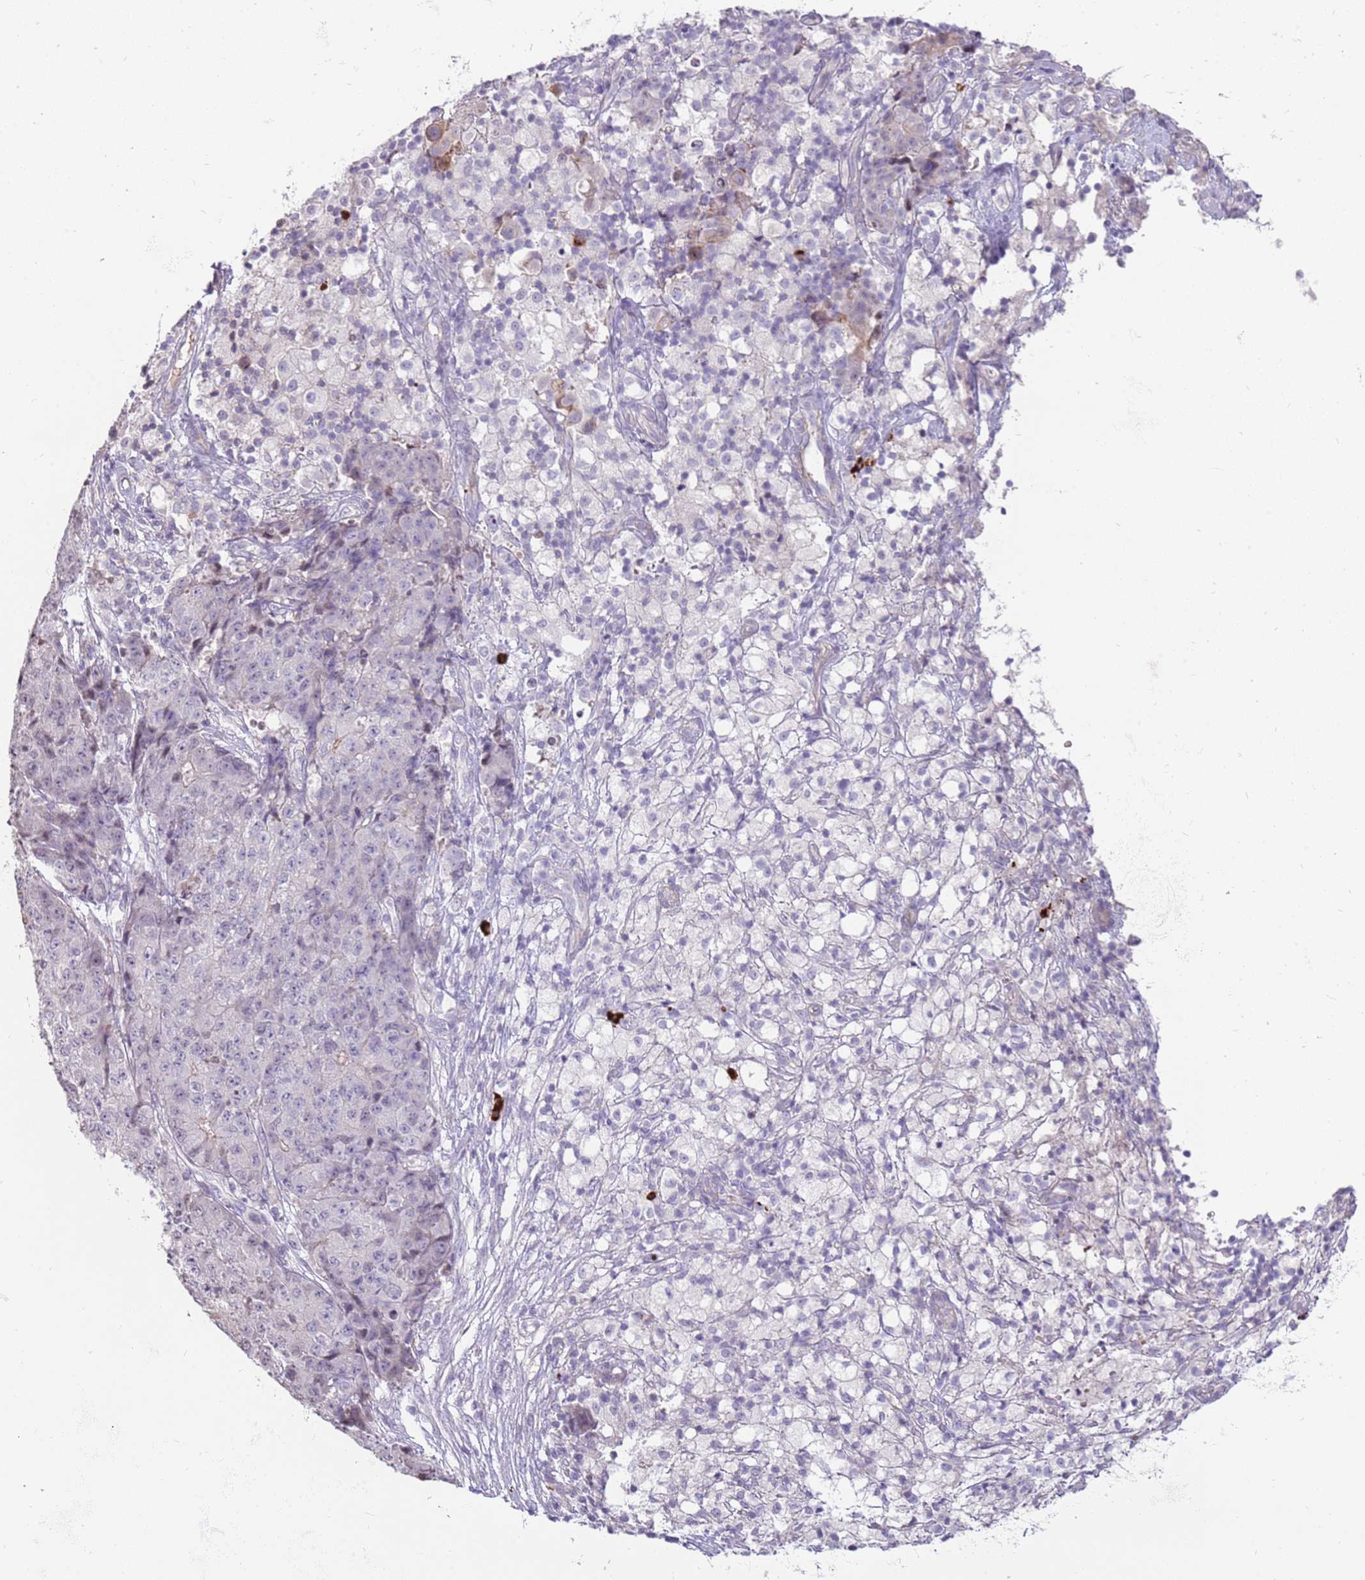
{"staining": {"intensity": "negative", "quantity": "none", "location": "none"}, "tissue": "ovarian cancer", "cell_type": "Tumor cells", "image_type": "cancer", "snomed": [{"axis": "morphology", "description": "Carcinoma, endometroid"}, {"axis": "topography", "description": "Ovary"}], "caption": "Ovarian cancer (endometroid carcinoma) was stained to show a protein in brown. There is no significant staining in tumor cells. (DAB immunohistochemistry (IHC), high magnification).", "gene": "MCUB", "patient": {"sex": "female", "age": 42}}